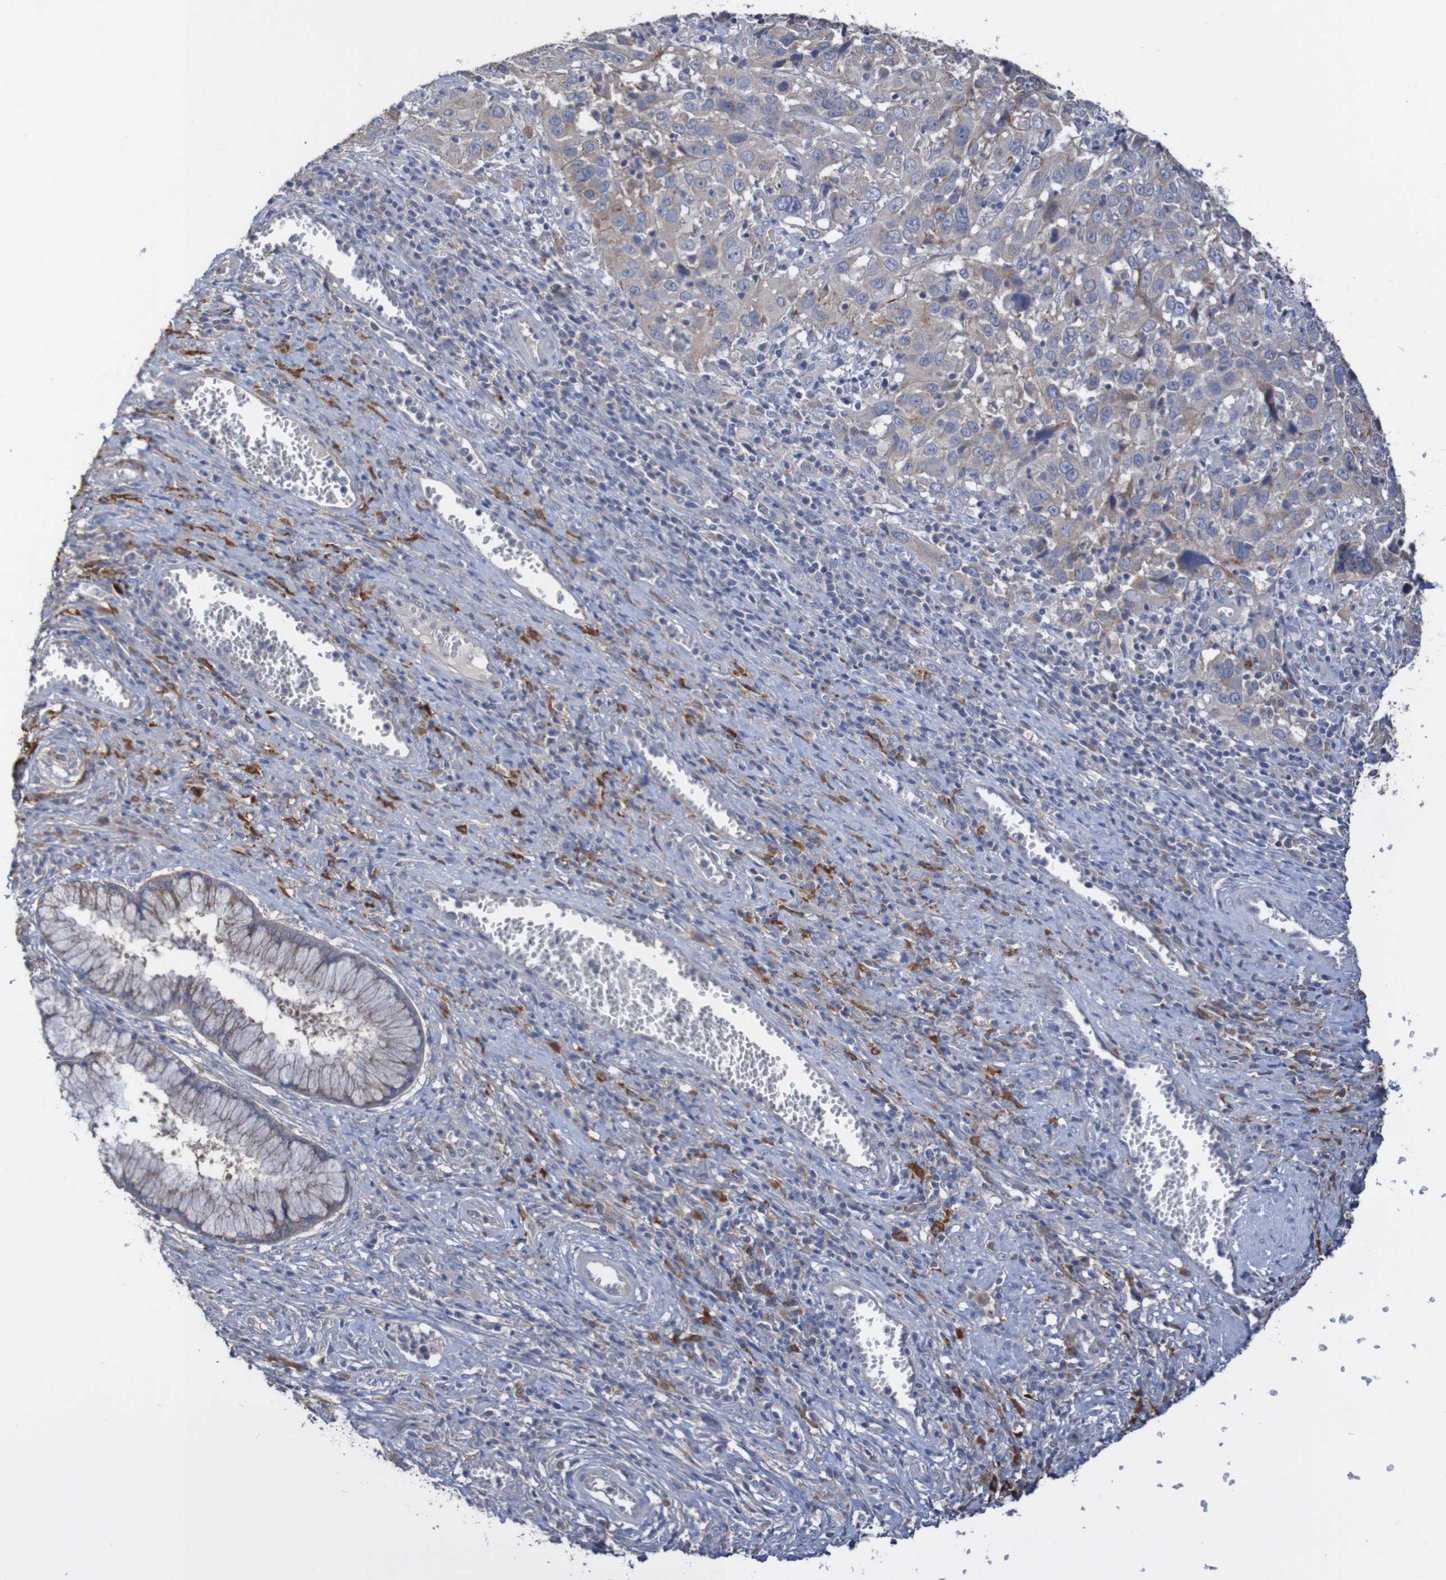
{"staining": {"intensity": "weak", "quantity": "<25%", "location": "cytoplasmic/membranous"}, "tissue": "cervical cancer", "cell_type": "Tumor cells", "image_type": "cancer", "snomed": [{"axis": "morphology", "description": "Squamous cell carcinoma, NOS"}, {"axis": "topography", "description": "Cervix"}], "caption": "Immunohistochemistry image of cervical cancer stained for a protein (brown), which reveals no expression in tumor cells.", "gene": "PHYH", "patient": {"sex": "female", "age": 32}}